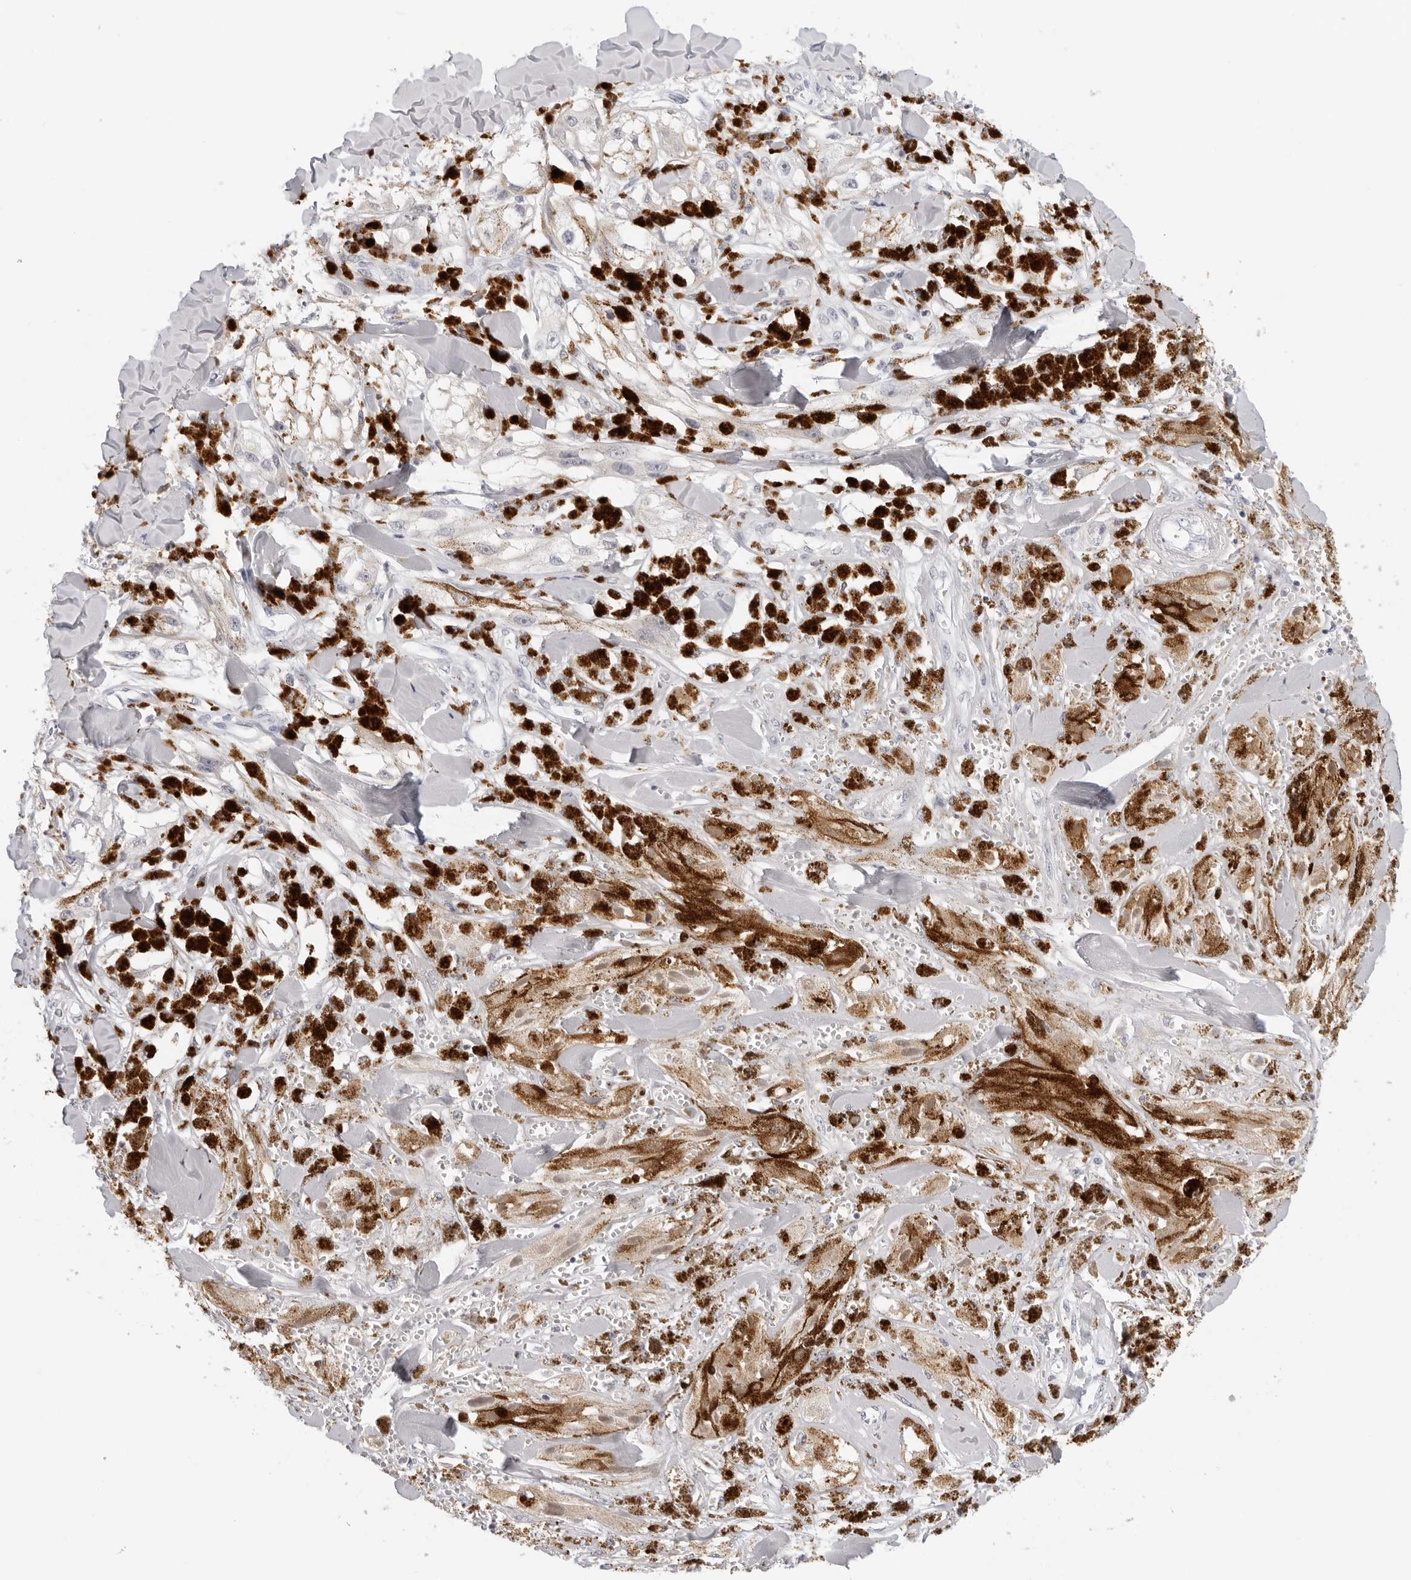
{"staining": {"intensity": "negative", "quantity": "none", "location": "none"}, "tissue": "melanoma", "cell_type": "Tumor cells", "image_type": "cancer", "snomed": [{"axis": "morphology", "description": "Malignant melanoma, NOS"}, {"axis": "topography", "description": "Skin"}], "caption": "The micrograph displays no staining of tumor cells in melanoma.", "gene": "EDN2", "patient": {"sex": "male", "age": 88}}